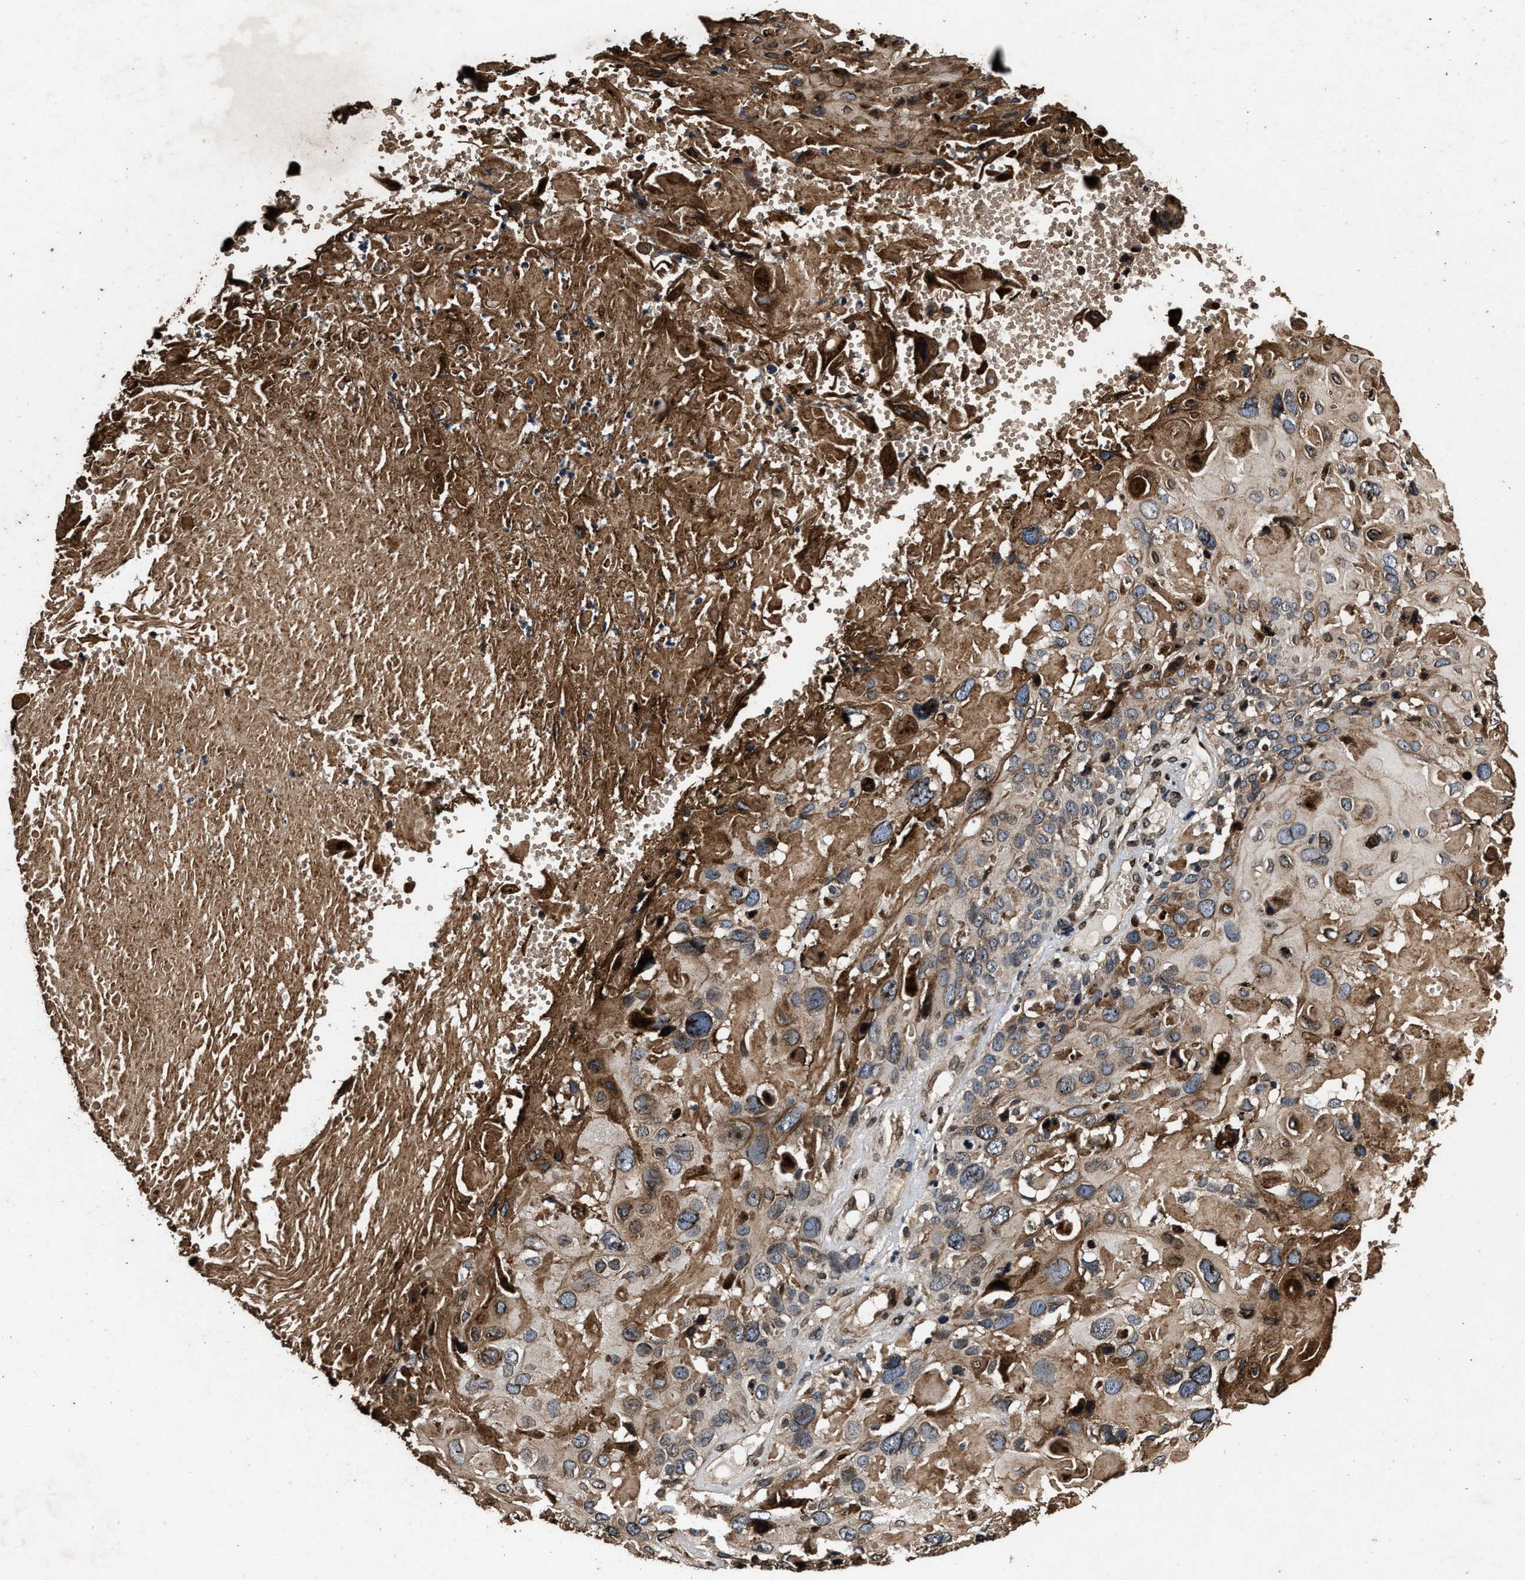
{"staining": {"intensity": "moderate", "quantity": ">75%", "location": "cytoplasmic/membranous"}, "tissue": "cervical cancer", "cell_type": "Tumor cells", "image_type": "cancer", "snomed": [{"axis": "morphology", "description": "Squamous cell carcinoma, NOS"}, {"axis": "topography", "description": "Cervix"}], "caption": "This micrograph exhibits immunohistochemistry staining of cervical cancer (squamous cell carcinoma), with medium moderate cytoplasmic/membranous staining in approximately >75% of tumor cells.", "gene": "ACCS", "patient": {"sex": "female", "age": 74}}